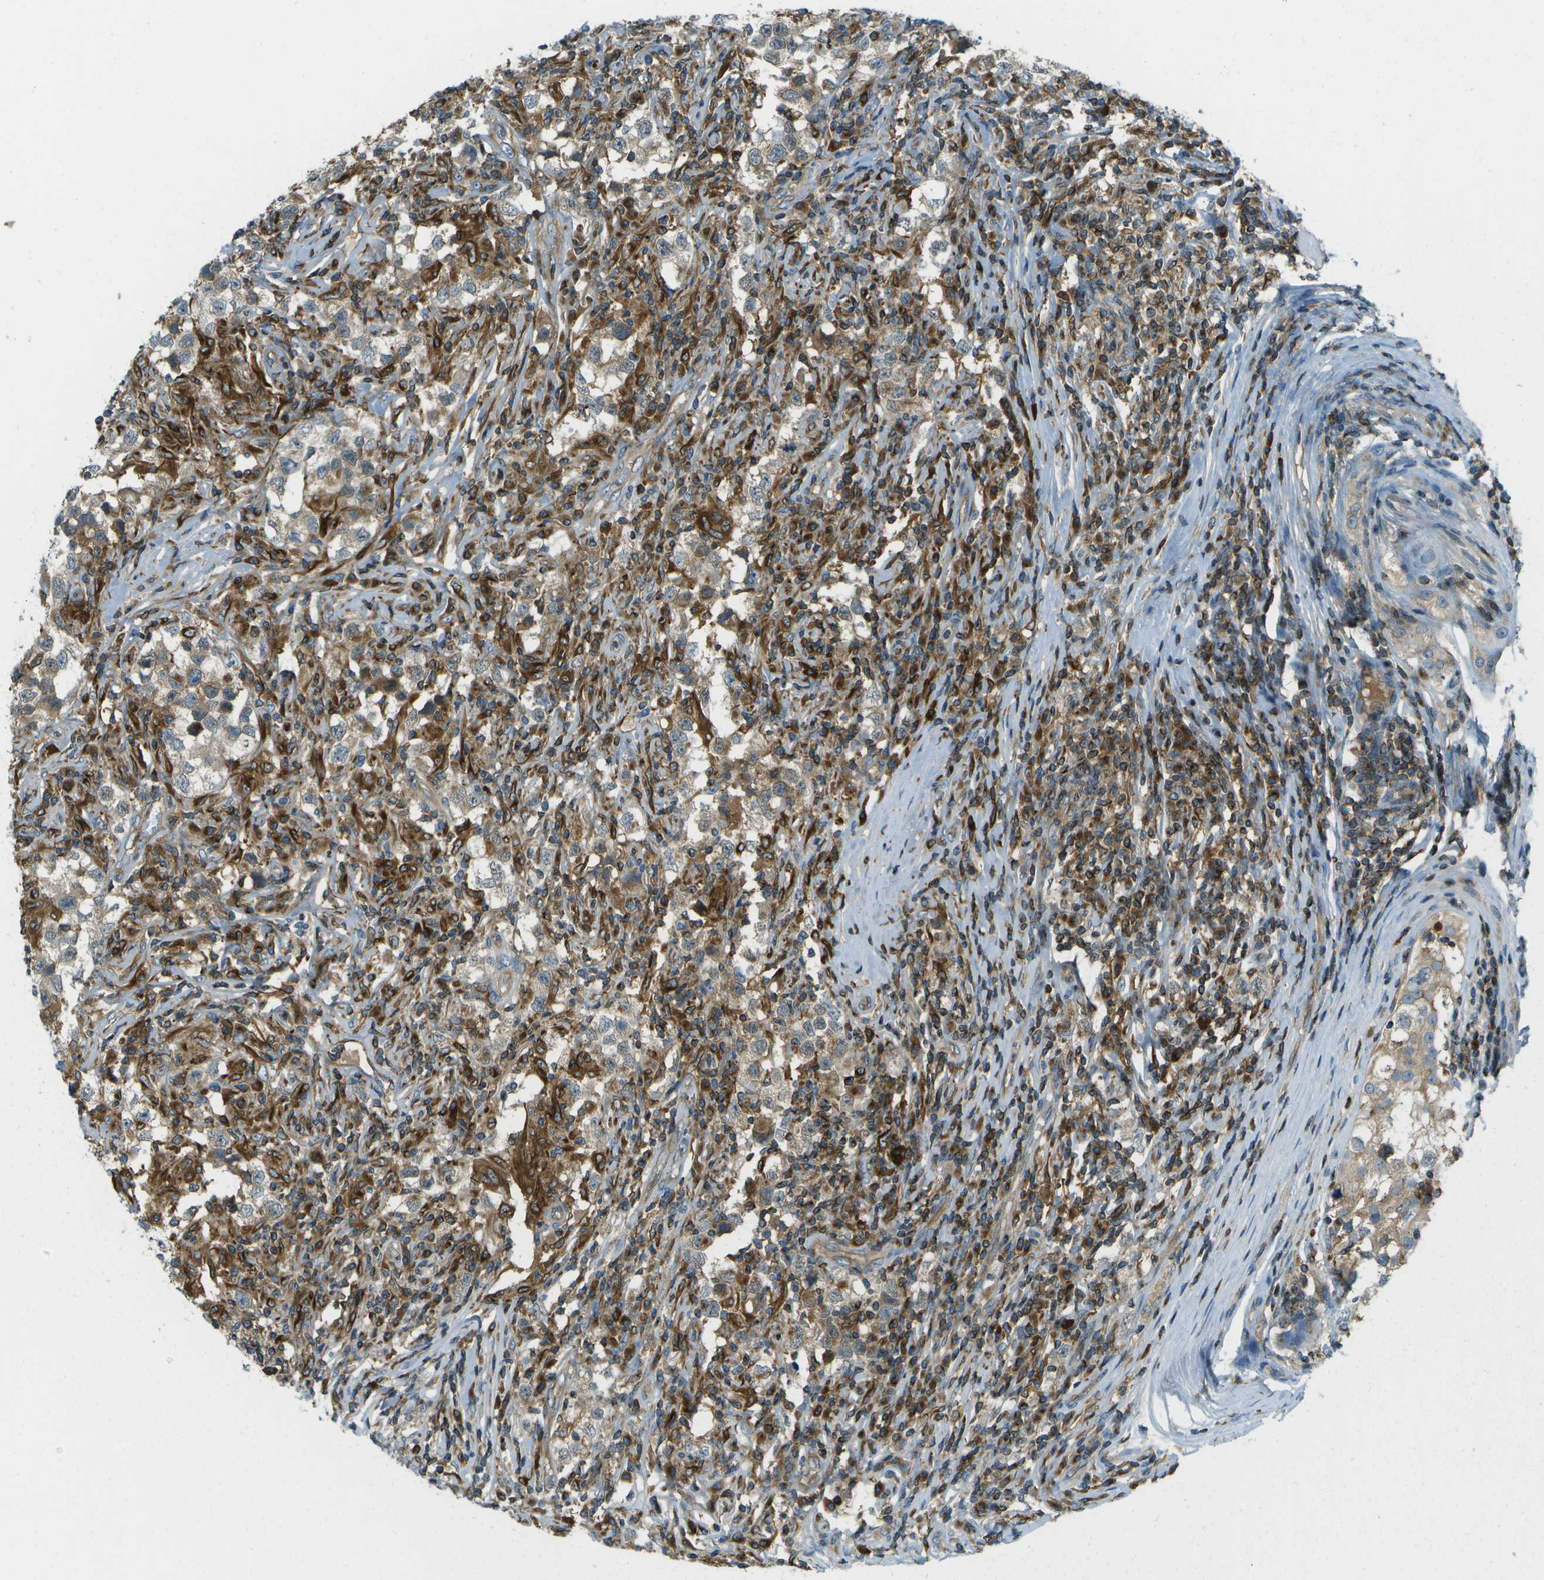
{"staining": {"intensity": "weak", "quantity": "25%-75%", "location": "cytoplasmic/membranous"}, "tissue": "testis cancer", "cell_type": "Tumor cells", "image_type": "cancer", "snomed": [{"axis": "morphology", "description": "Carcinoma, Embryonal, NOS"}, {"axis": "topography", "description": "Testis"}], "caption": "Testis embryonal carcinoma stained for a protein (brown) displays weak cytoplasmic/membranous positive positivity in about 25%-75% of tumor cells.", "gene": "TMTC1", "patient": {"sex": "male", "age": 21}}